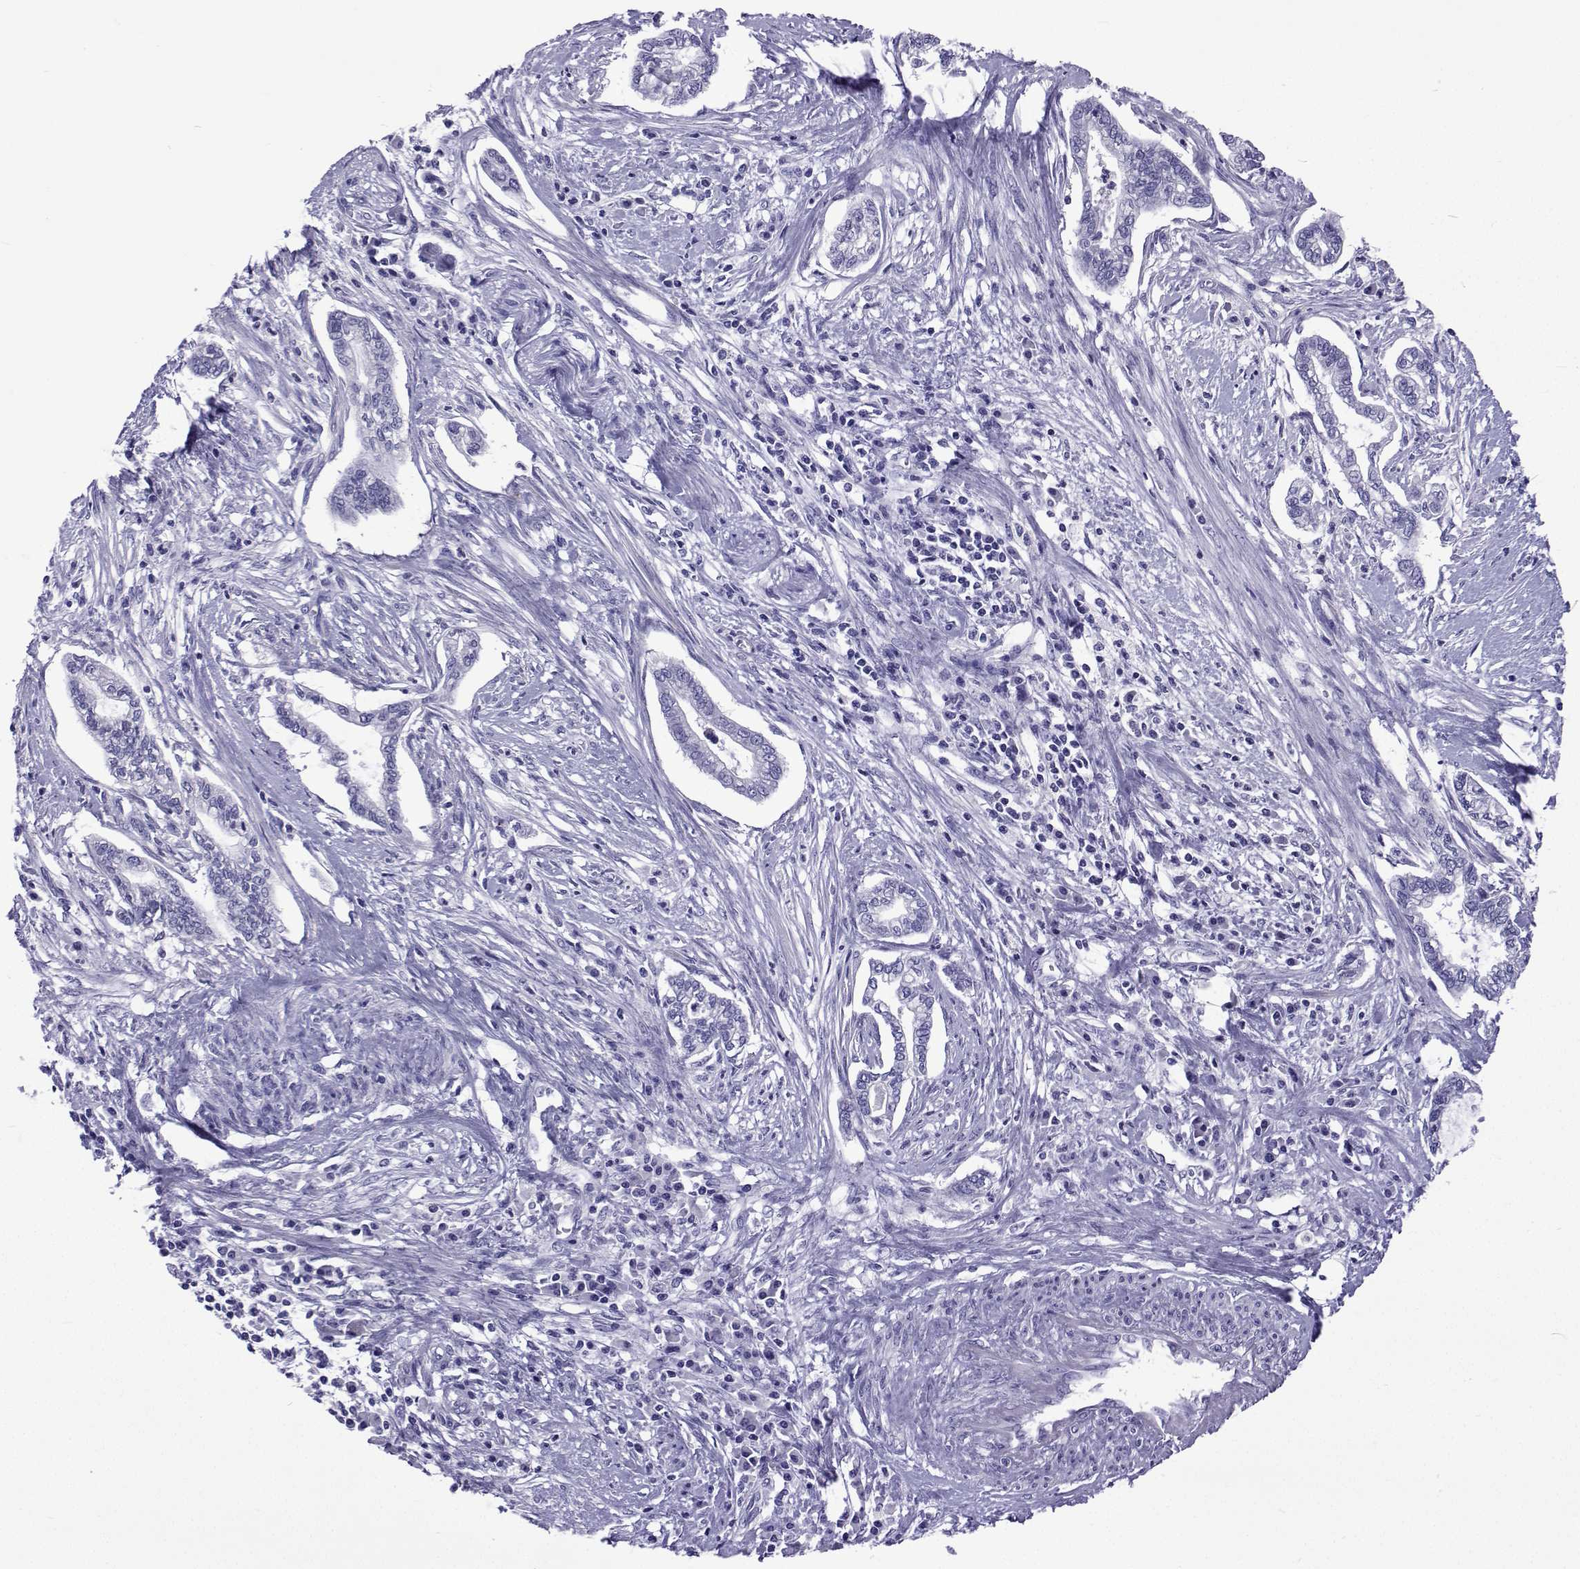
{"staining": {"intensity": "negative", "quantity": "none", "location": "none"}, "tissue": "cervical cancer", "cell_type": "Tumor cells", "image_type": "cancer", "snomed": [{"axis": "morphology", "description": "Adenocarcinoma, NOS"}, {"axis": "topography", "description": "Cervix"}], "caption": "Tumor cells show no significant protein staining in cervical cancer.", "gene": "UMODL1", "patient": {"sex": "female", "age": 62}}